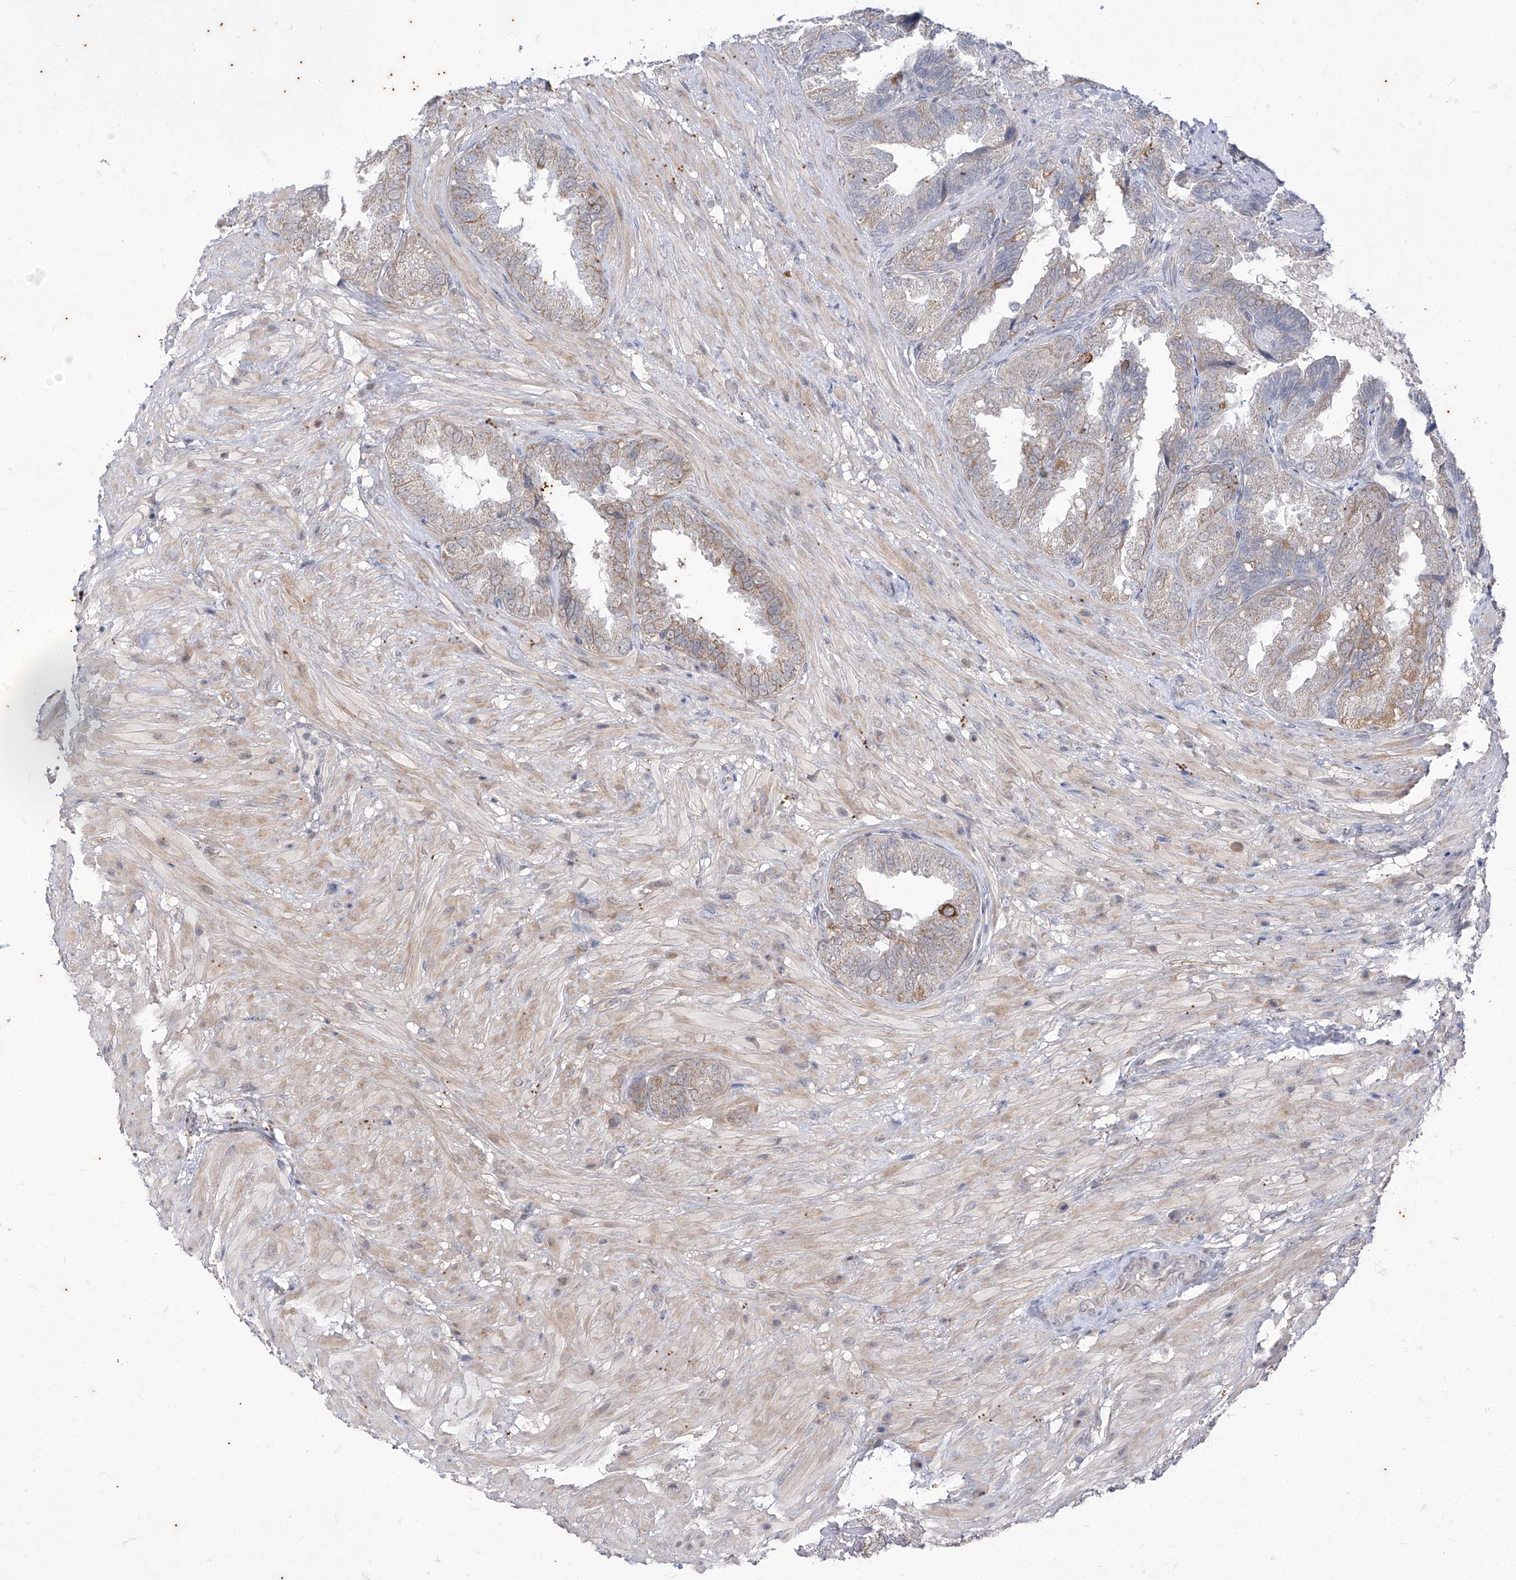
{"staining": {"intensity": "moderate", "quantity": "<25%", "location": "cytoplasmic/membranous"}, "tissue": "seminal vesicle", "cell_type": "Glandular cells", "image_type": "normal", "snomed": [{"axis": "morphology", "description": "Normal tissue, NOS"}, {"axis": "topography", "description": "Seminal veicle"}, {"axis": "topography", "description": "Peripheral nerve tissue"}], "caption": "The micrograph displays staining of normal seminal vesicle, revealing moderate cytoplasmic/membranous protein staining (brown color) within glandular cells. (Stains: DAB (3,3'-diaminobenzidine) in brown, nuclei in blue, Microscopy: brightfield microscopy at high magnification).", "gene": "PHF20L1", "patient": {"sex": "male", "age": 63}}